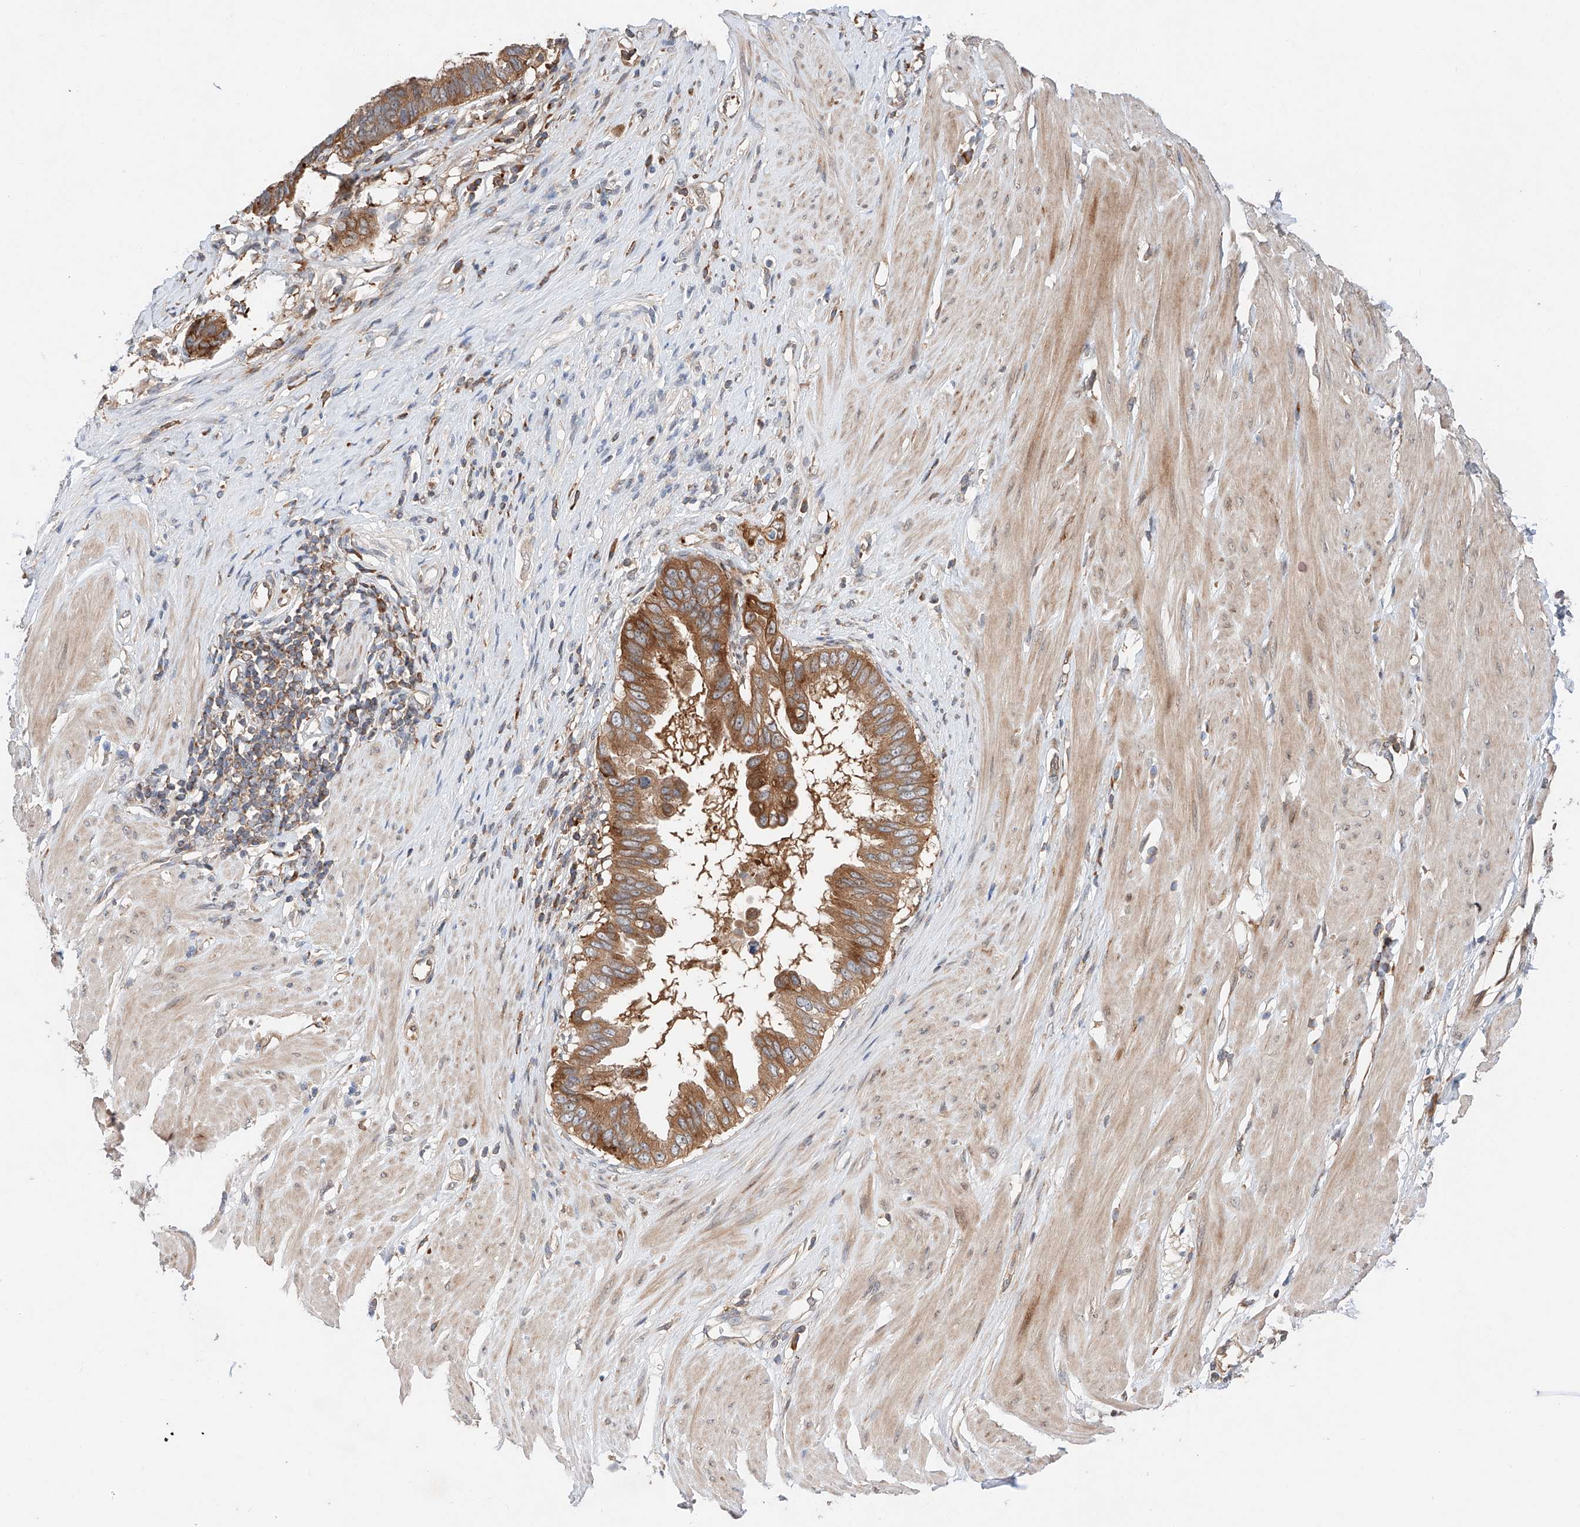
{"staining": {"intensity": "strong", "quantity": ">75%", "location": "cytoplasmic/membranous"}, "tissue": "pancreatic cancer", "cell_type": "Tumor cells", "image_type": "cancer", "snomed": [{"axis": "morphology", "description": "Adenocarcinoma, NOS"}, {"axis": "topography", "description": "Pancreas"}], "caption": "DAB immunohistochemical staining of human pancreatic adenocarcinoma reveals strong cytoplasmic/membranous protein positivity in approximately >75% of tumor cells. Nuclei are stained in blue.", "gene": "RUSC1", "patient": {"sex": "female", "age": 56}}